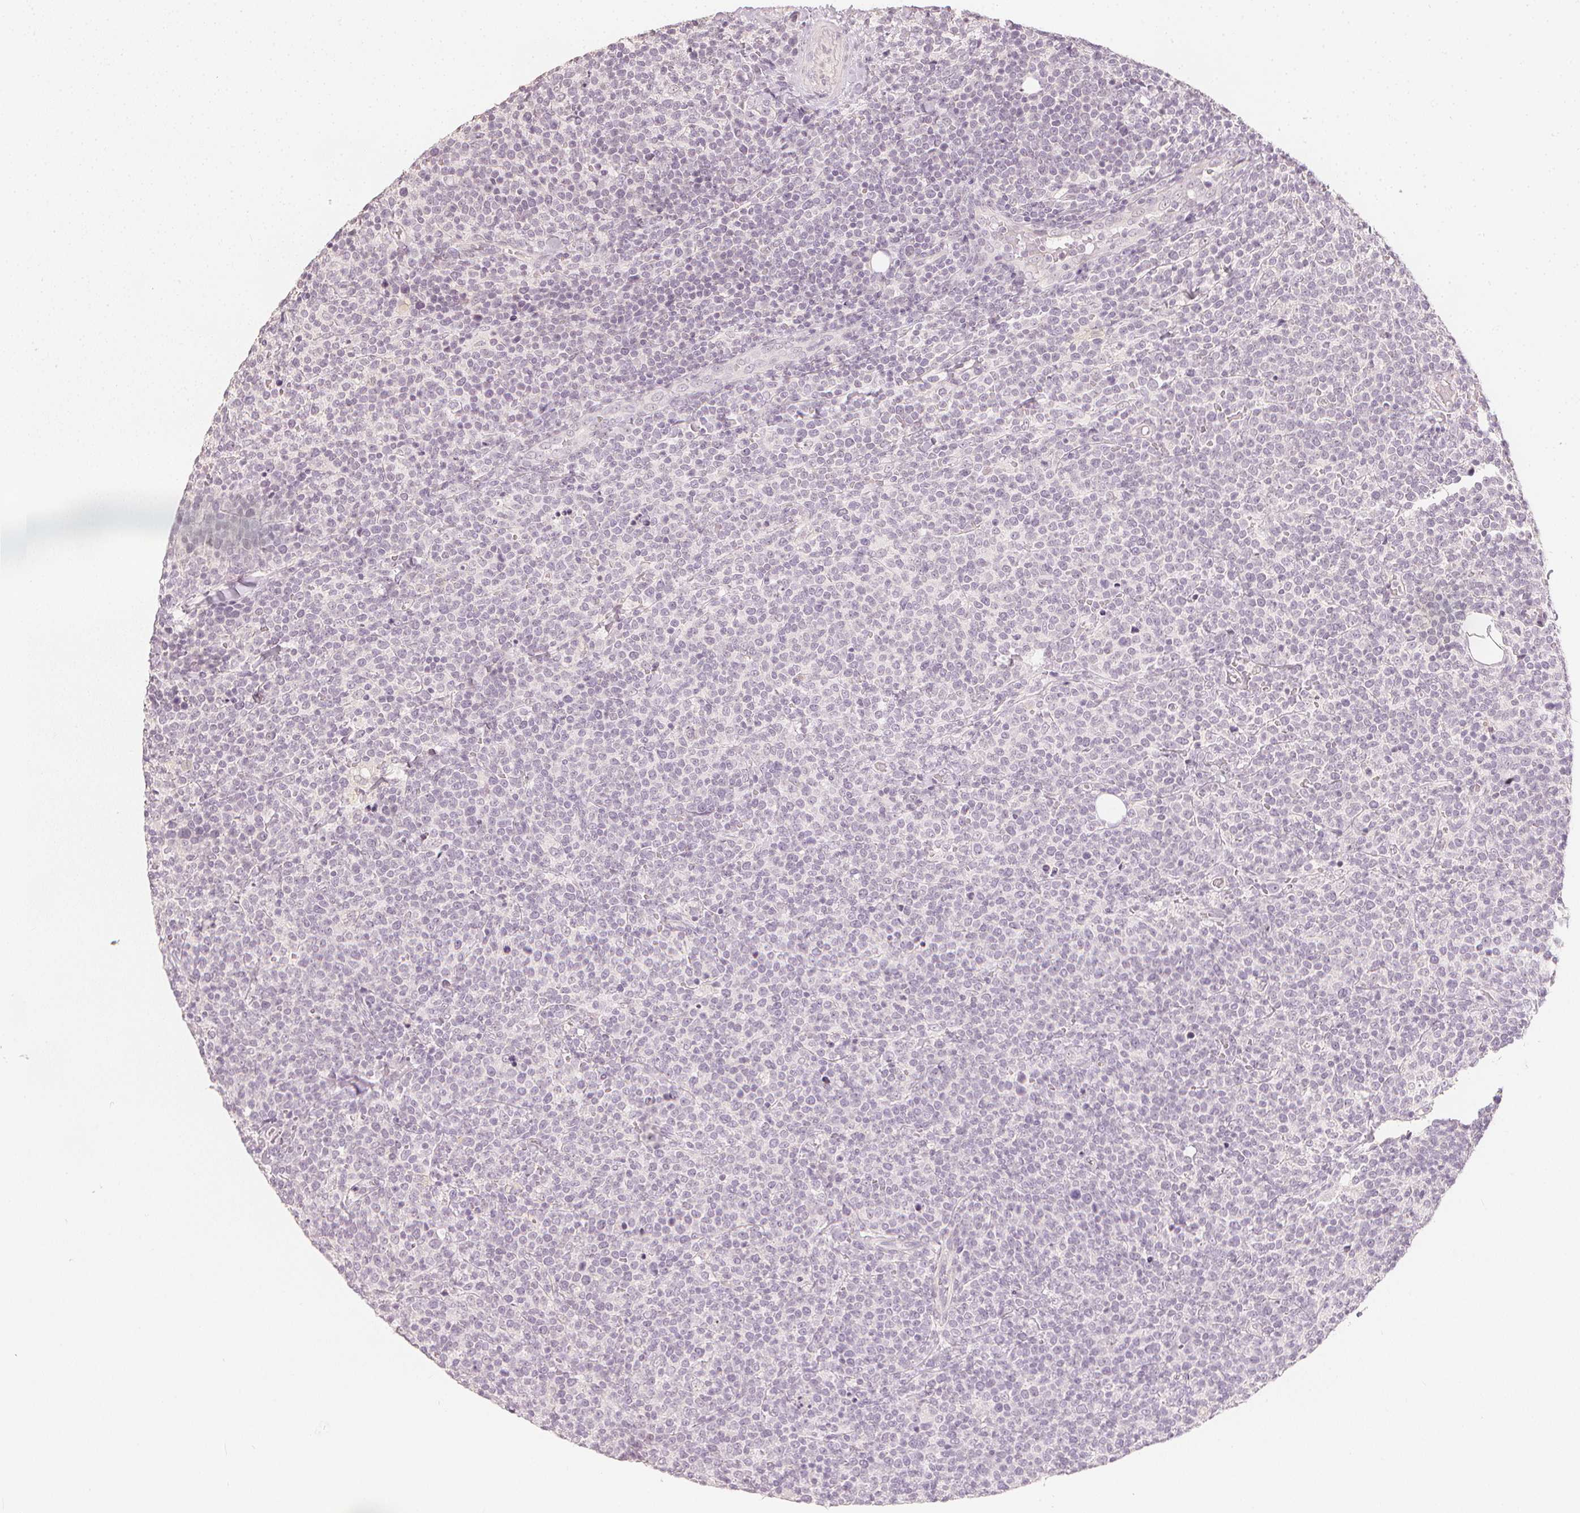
{"staining": {"intensity": "negative", "quantity": "none", "location": "none"}, "tissue": "lymphoma", "cell_type": "Tumor cells", "image_type": "cancer", "snomed": [{"axis": "morphology", "description": "Malignant lymphoma, non-Hodgkin's type, High grade"}, {"axis": "topography", "description": "Lymph node"}], "caption": "Malignant lymphoma, non-Hodgkin's type (high-grade) stained for a protein using IHC reveals no positivity tumor cells.", "gene": "CALB1", "patient": {"sex": "male", "age": 61}}